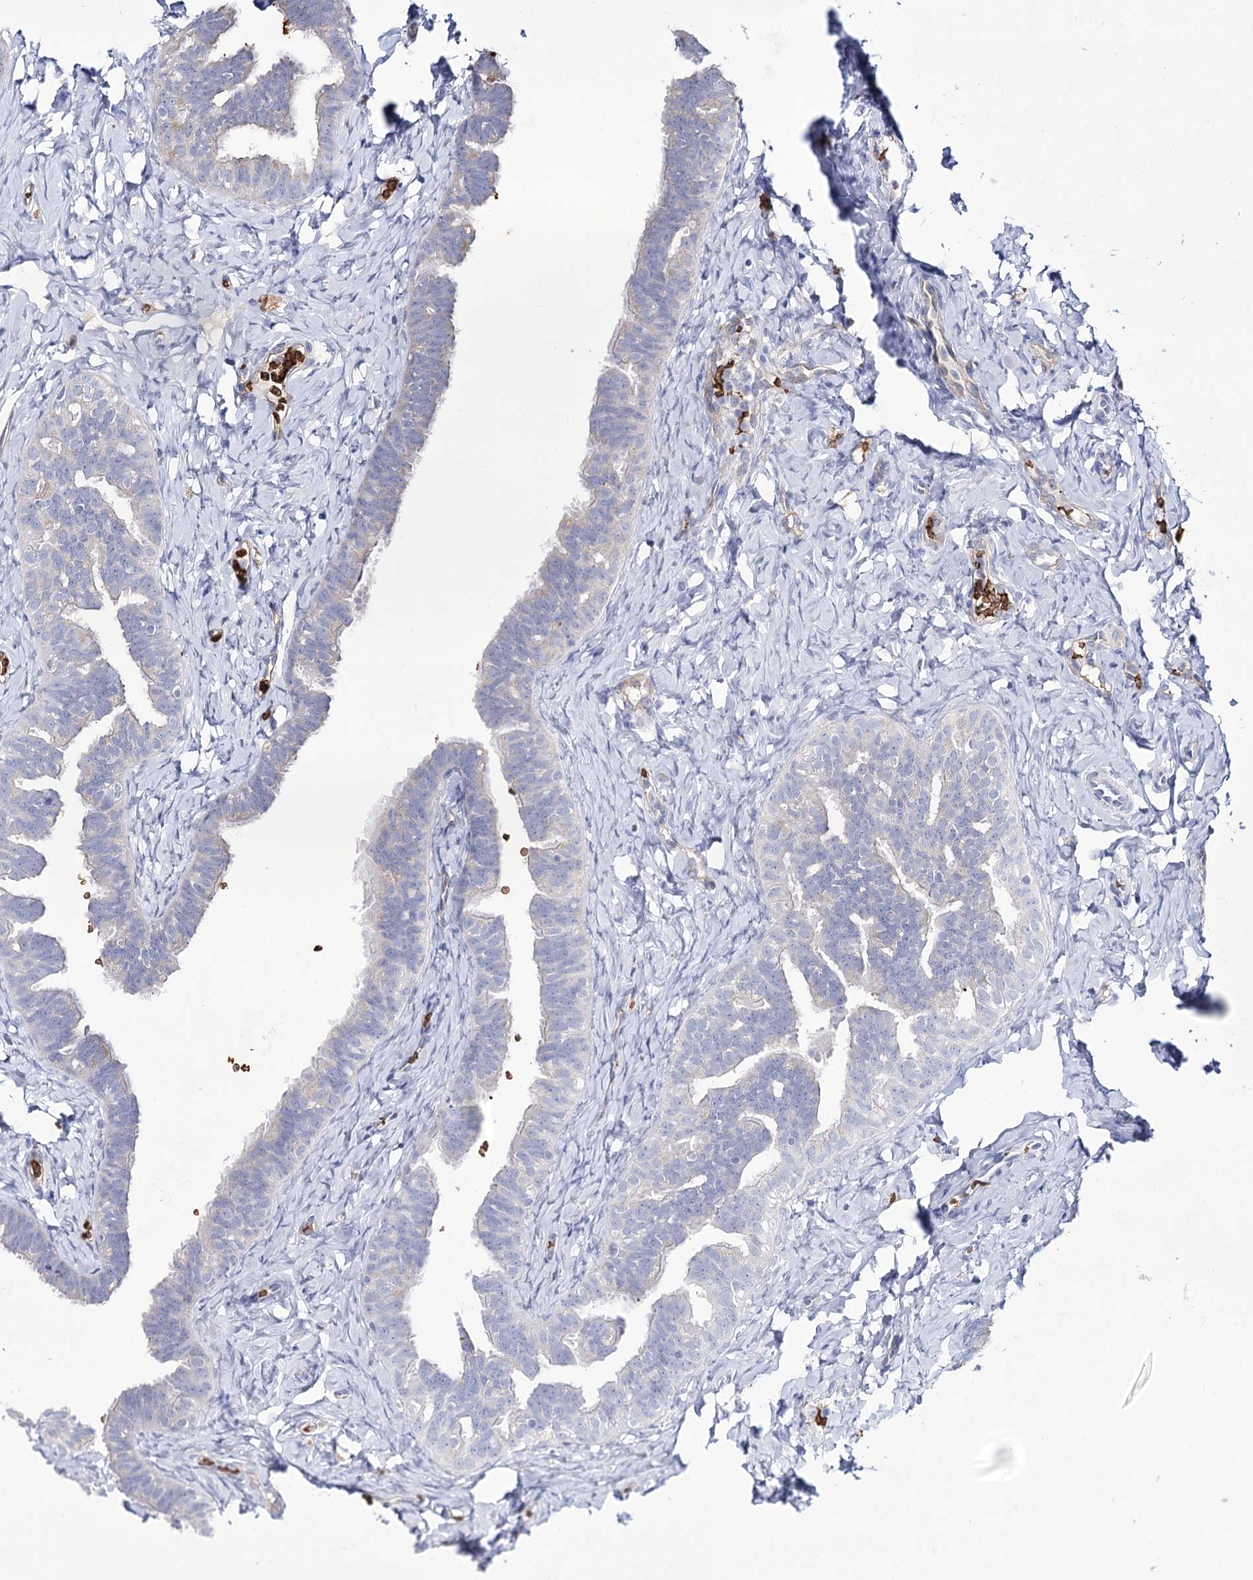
{"staining": {"intensity": "moderate", "quantity": "<25%", "location": "cytoplasmic/membranous"}, "tissue": "fallopian tube", "cell_type": "Glandular cells", "image_type": "normal", "snomed": [{"axis": "morphology", "description": "Normal tissue, NOS"}, {"axis": "topography", "description": "Fallopian tube"}], "caption": "A low amount of moderate cytoplasmic/membranous positivity is appreciated in approximately <25% of glandular cells in benign fallopian tube. Nuclei are stained in blue.", "gene": "GBF1", "patient": {"sex": "female", "age": 39}}